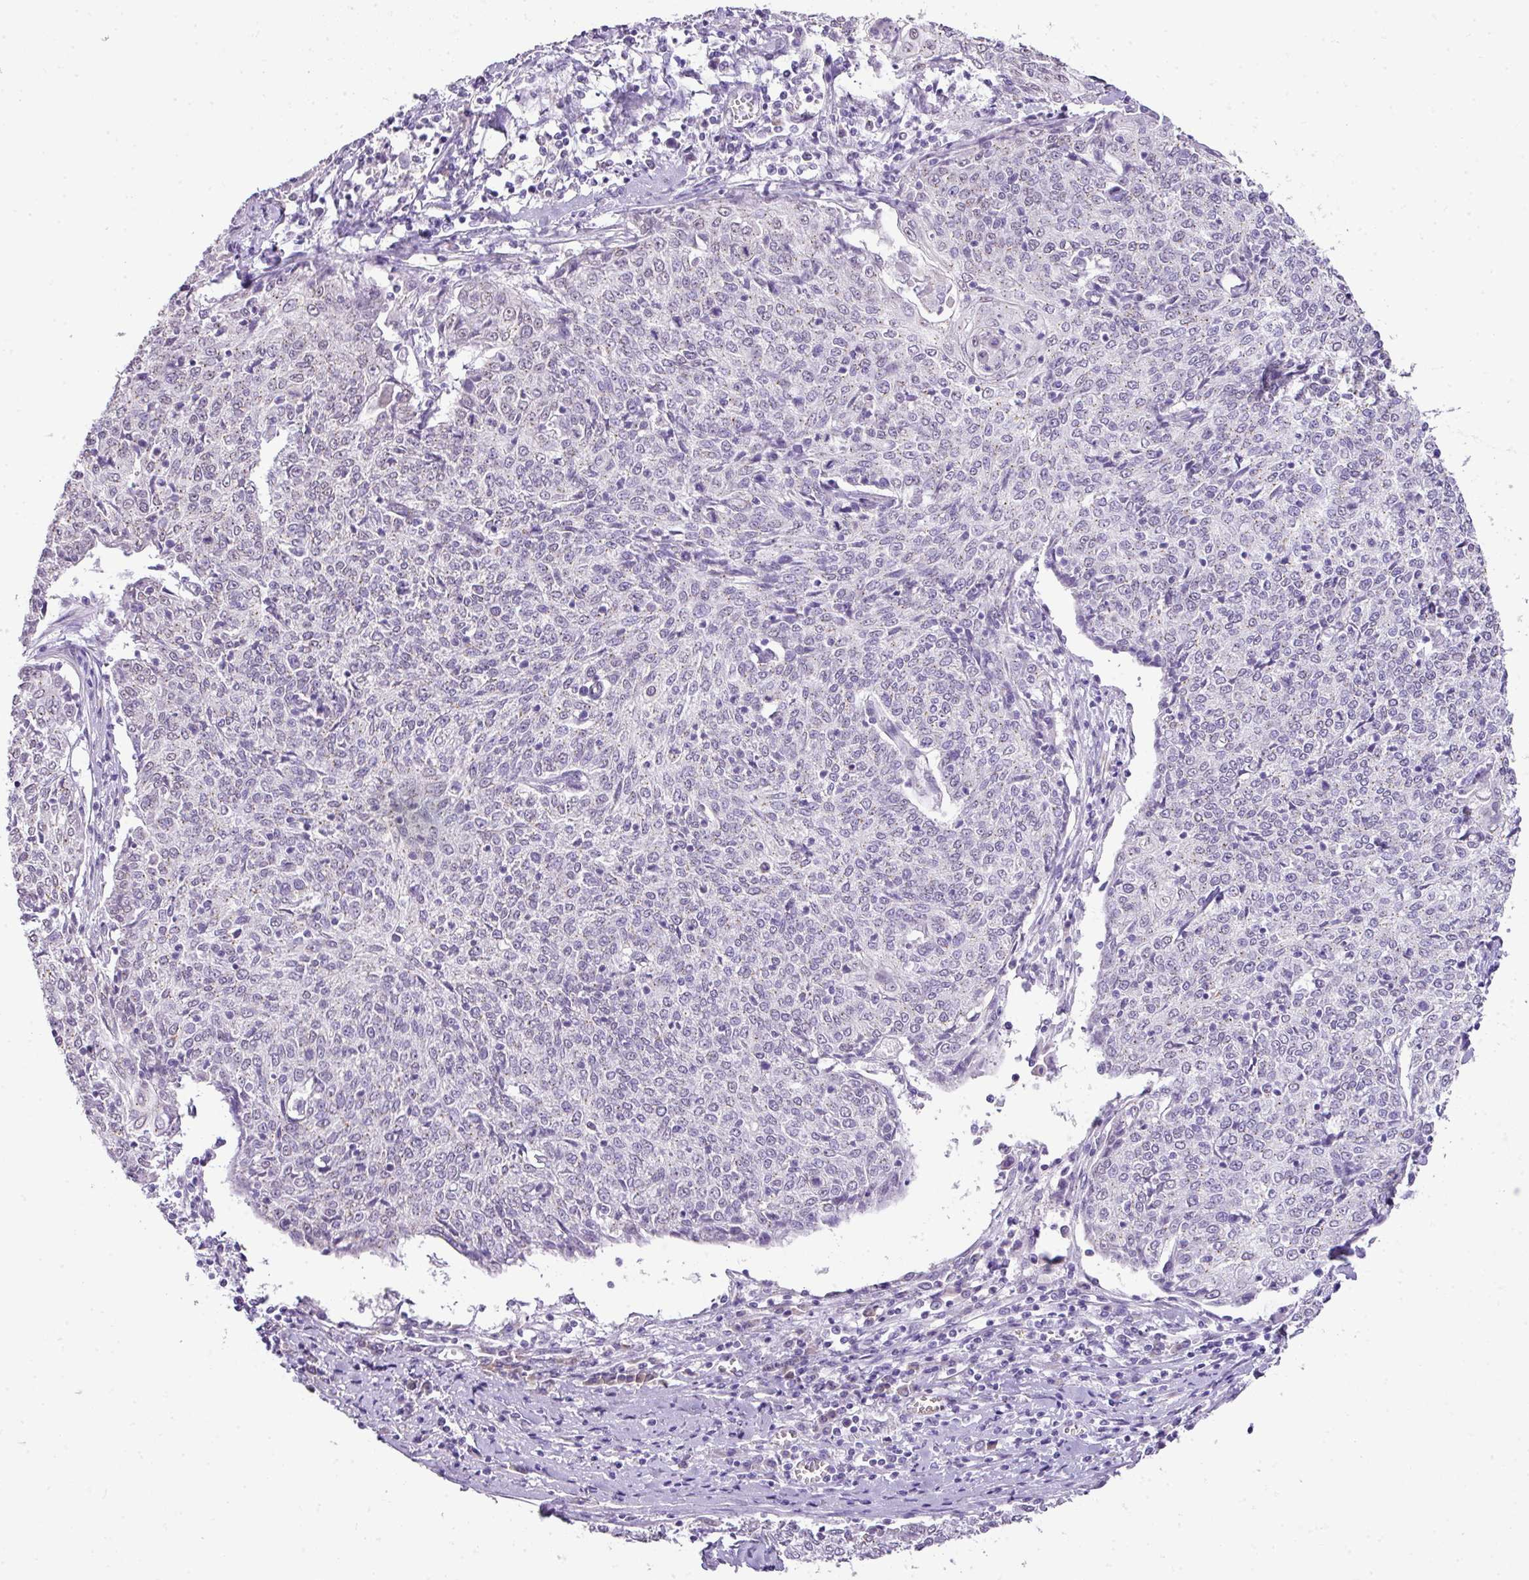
{"staining": {"intensity": "negative", "quantity": "none", "location": "none"}, "tissue": "cervical cancer", "cell_type": "Tumor cells", "image_type": "cancer", "snomed": [{"axis": "morphology", "description": "Squamous cell carcinoma, NOS"}, {"axis": "topography", "description": "Cervix"}], "caption": "IHC photomicrograph of neoplastic tissue: squamous cell carcinoma (cervical) stained with DAB (3,3'-diaminobenzidine) reveals no significant protein staining in tumor cells. The staining is performed using DAB (3,3'-diaminobenzidine) brown chromogen with nuclei counter-stained in using hematoxylin.", "gene": "DIP2A", "patient": {"sex": "female", "age": 48}}